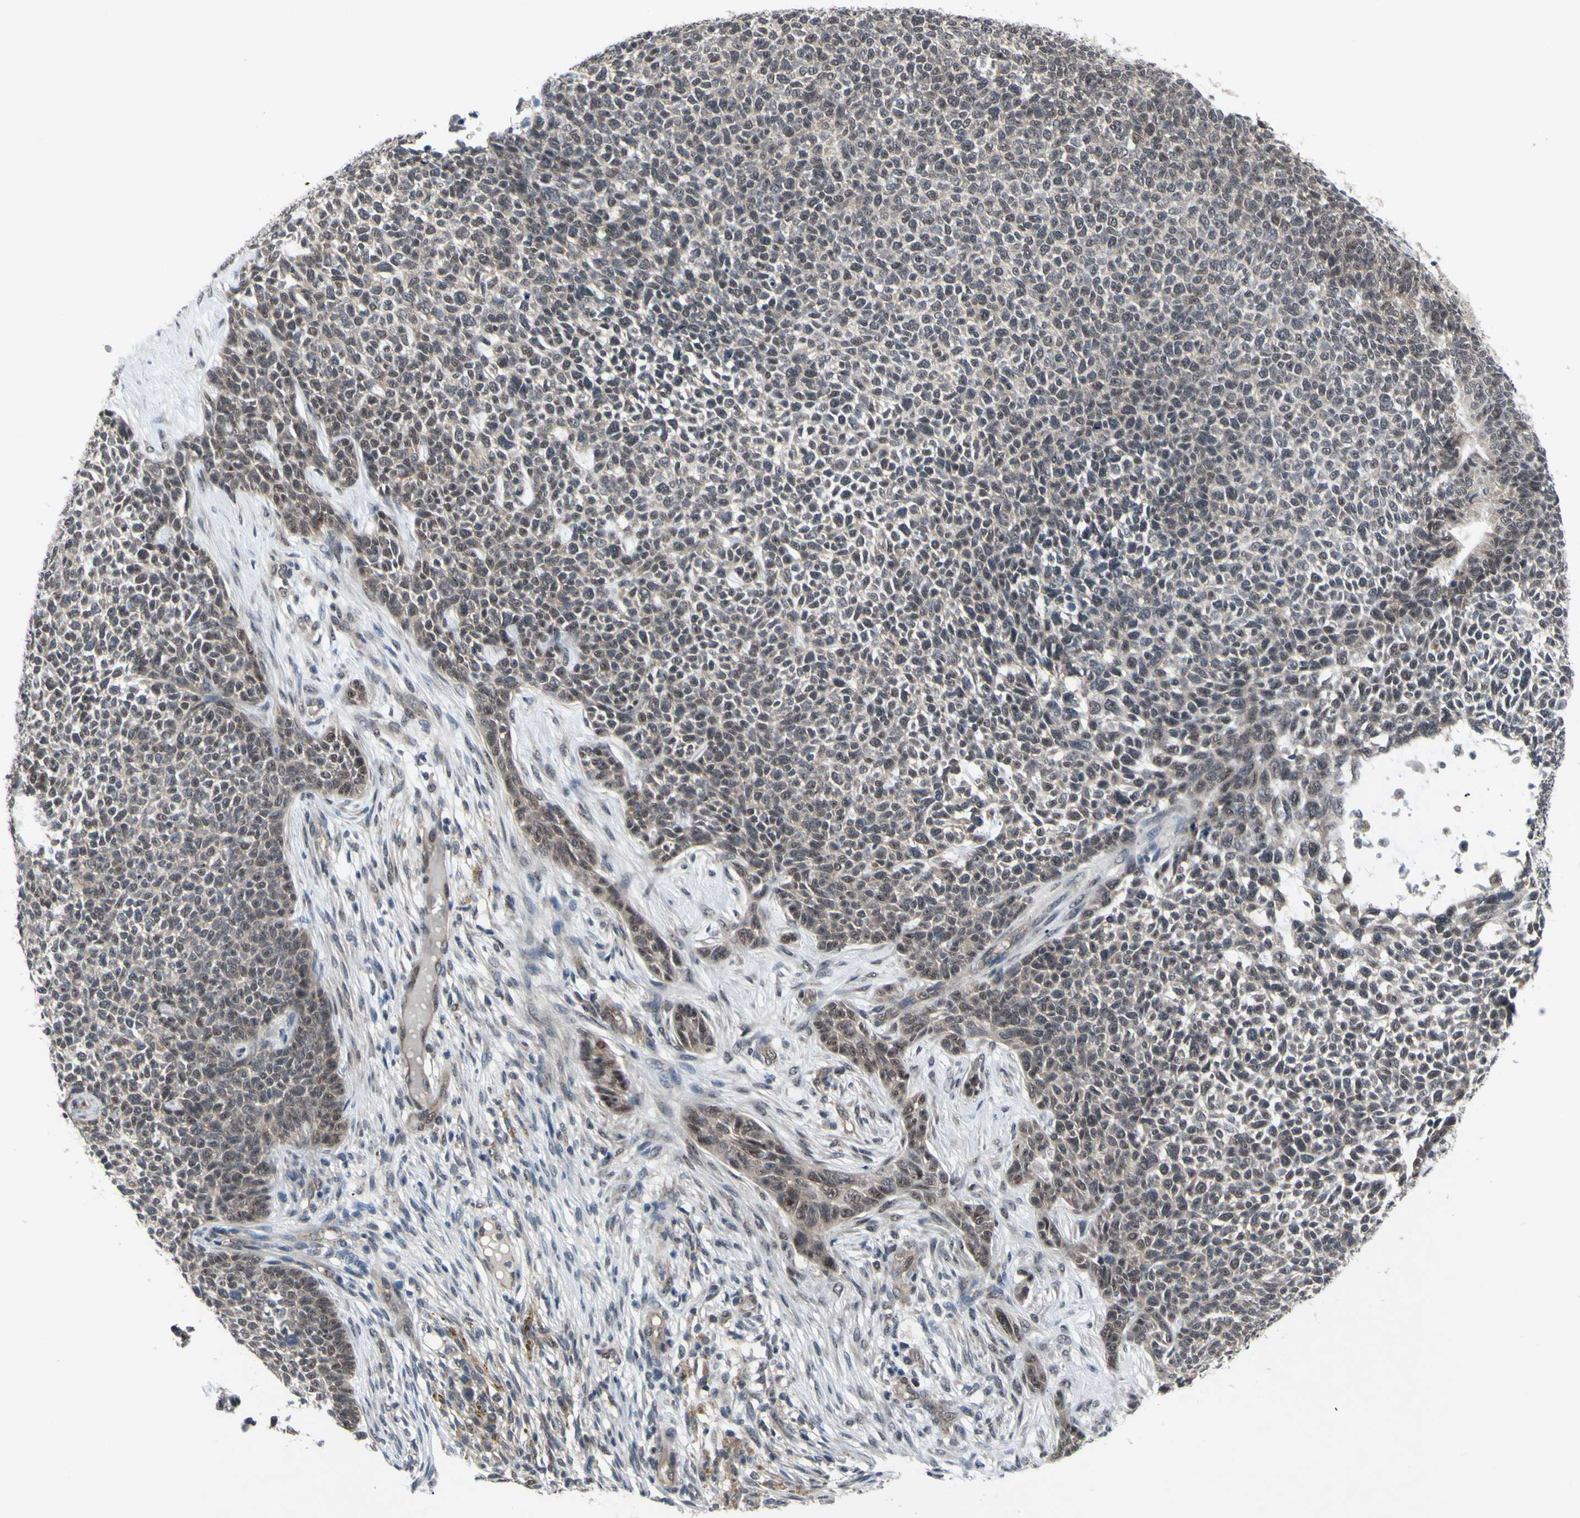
{"staining": {"intensity": "weak", "quantity": "25%-75%", "location": "nuclear"}, "tissue": "skin cancer", "cell_type": "Tumor cells", "image_type": "cancer", "snomed": [{"axis": "morphology", "description": "Basal cell carcinoma"}, {"axis": "topography", "description": "Skin"}], "caption": "DAB immunohistochemical staining of basal cell carcinoma (skin) exhibits weak nuclear protein expression in approximately 25%-75% of tumor cells.", "gene": "TRDMT1", "patient": {"sex": "female", "age": 84}}